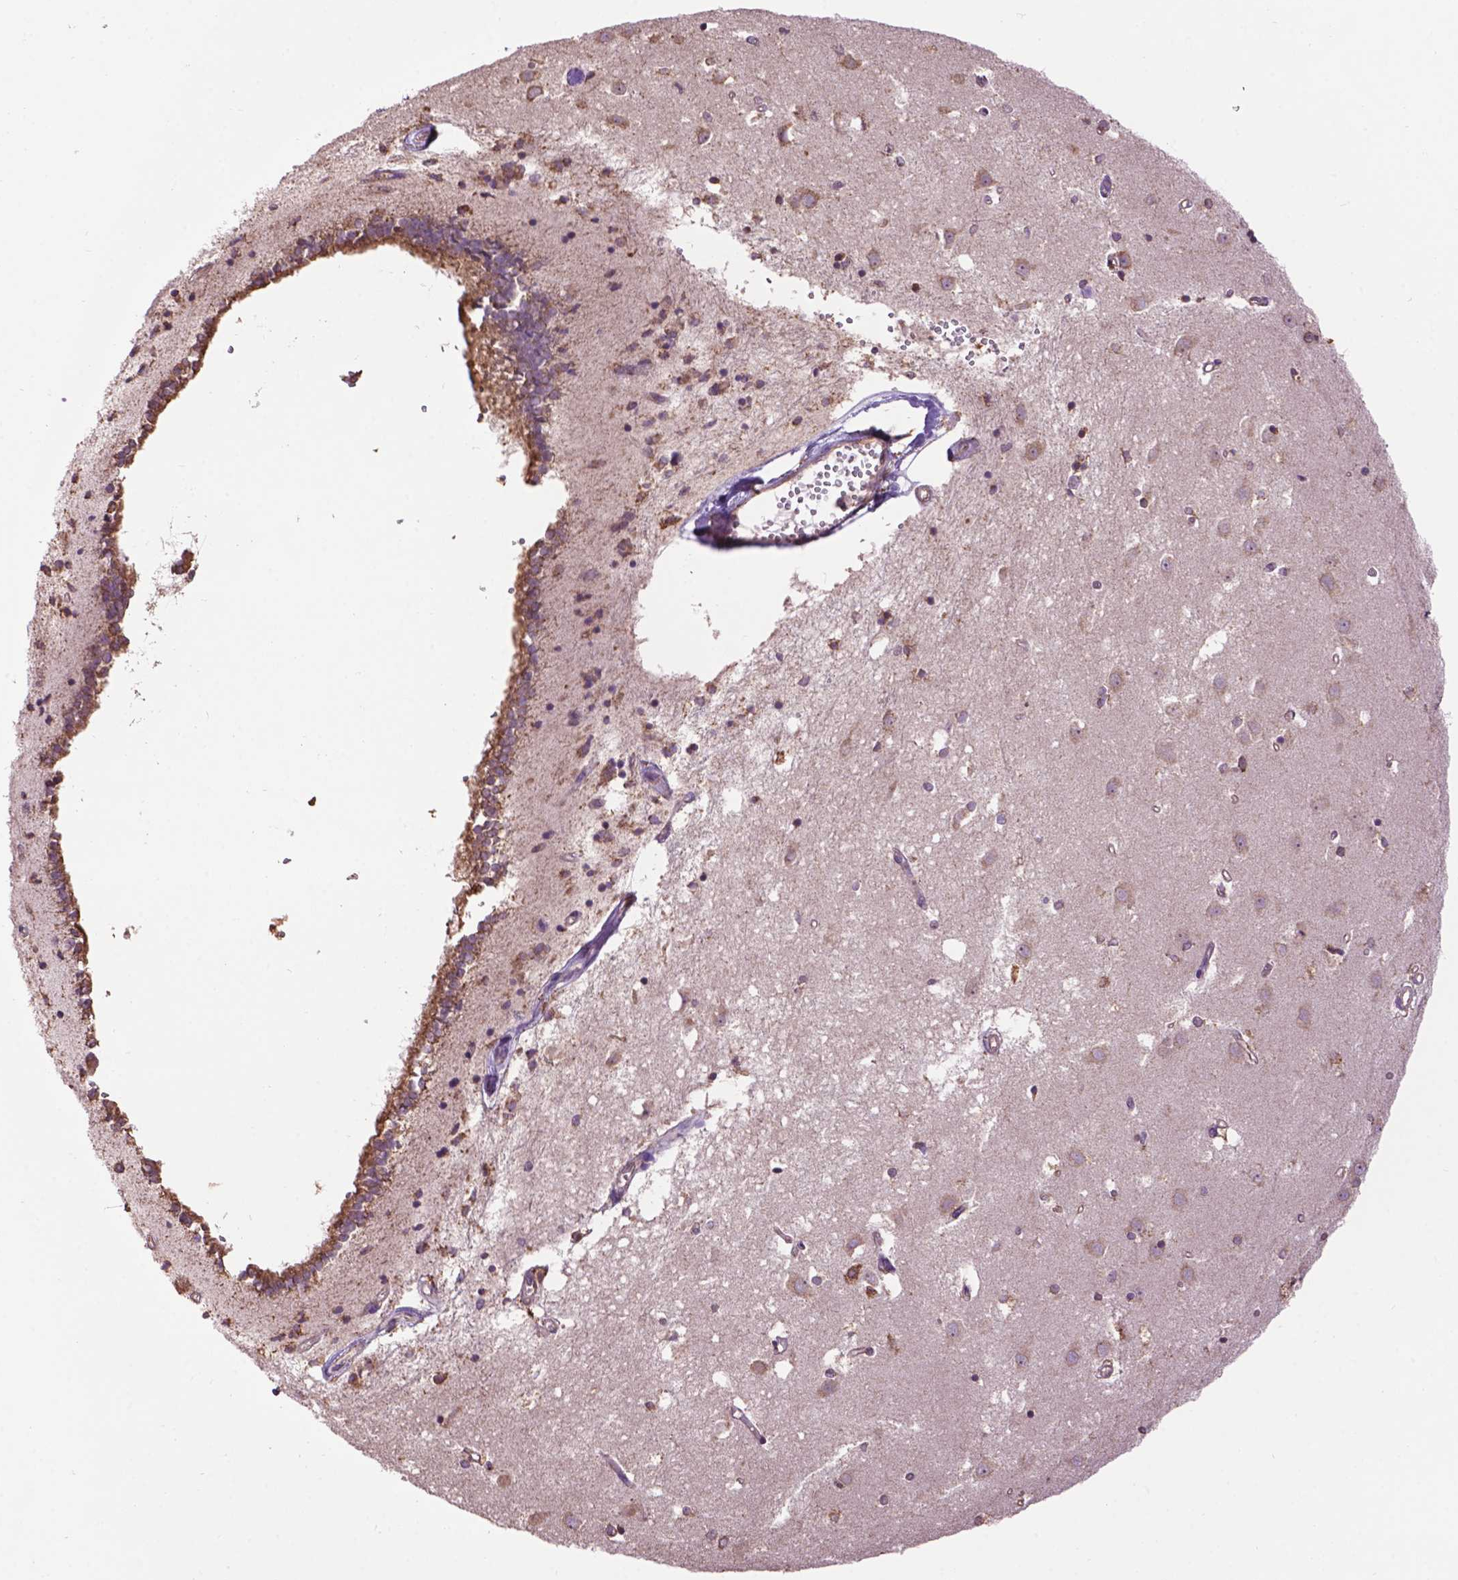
{"staining": {"intensity": "moderate", "quantity": "<25%", "location": "cytoplasmic/membranous"}, "tissue": "caudate", "cell_type": "Glial cells", "image_type": "normal", "snomed": [{"axis": "morphology", "description": "Normal tissue, NOS"}, {"axis": "topography", "description": "Lateral ventricle wall"}], "caption": "Moderate cytoplasmic/membranous positivity for a protein is present in approximately <25% of glial cells of normal caudate using IHC.", "gene": "PPP2R5E", "patient": {"sex": "male", "age": 54}}